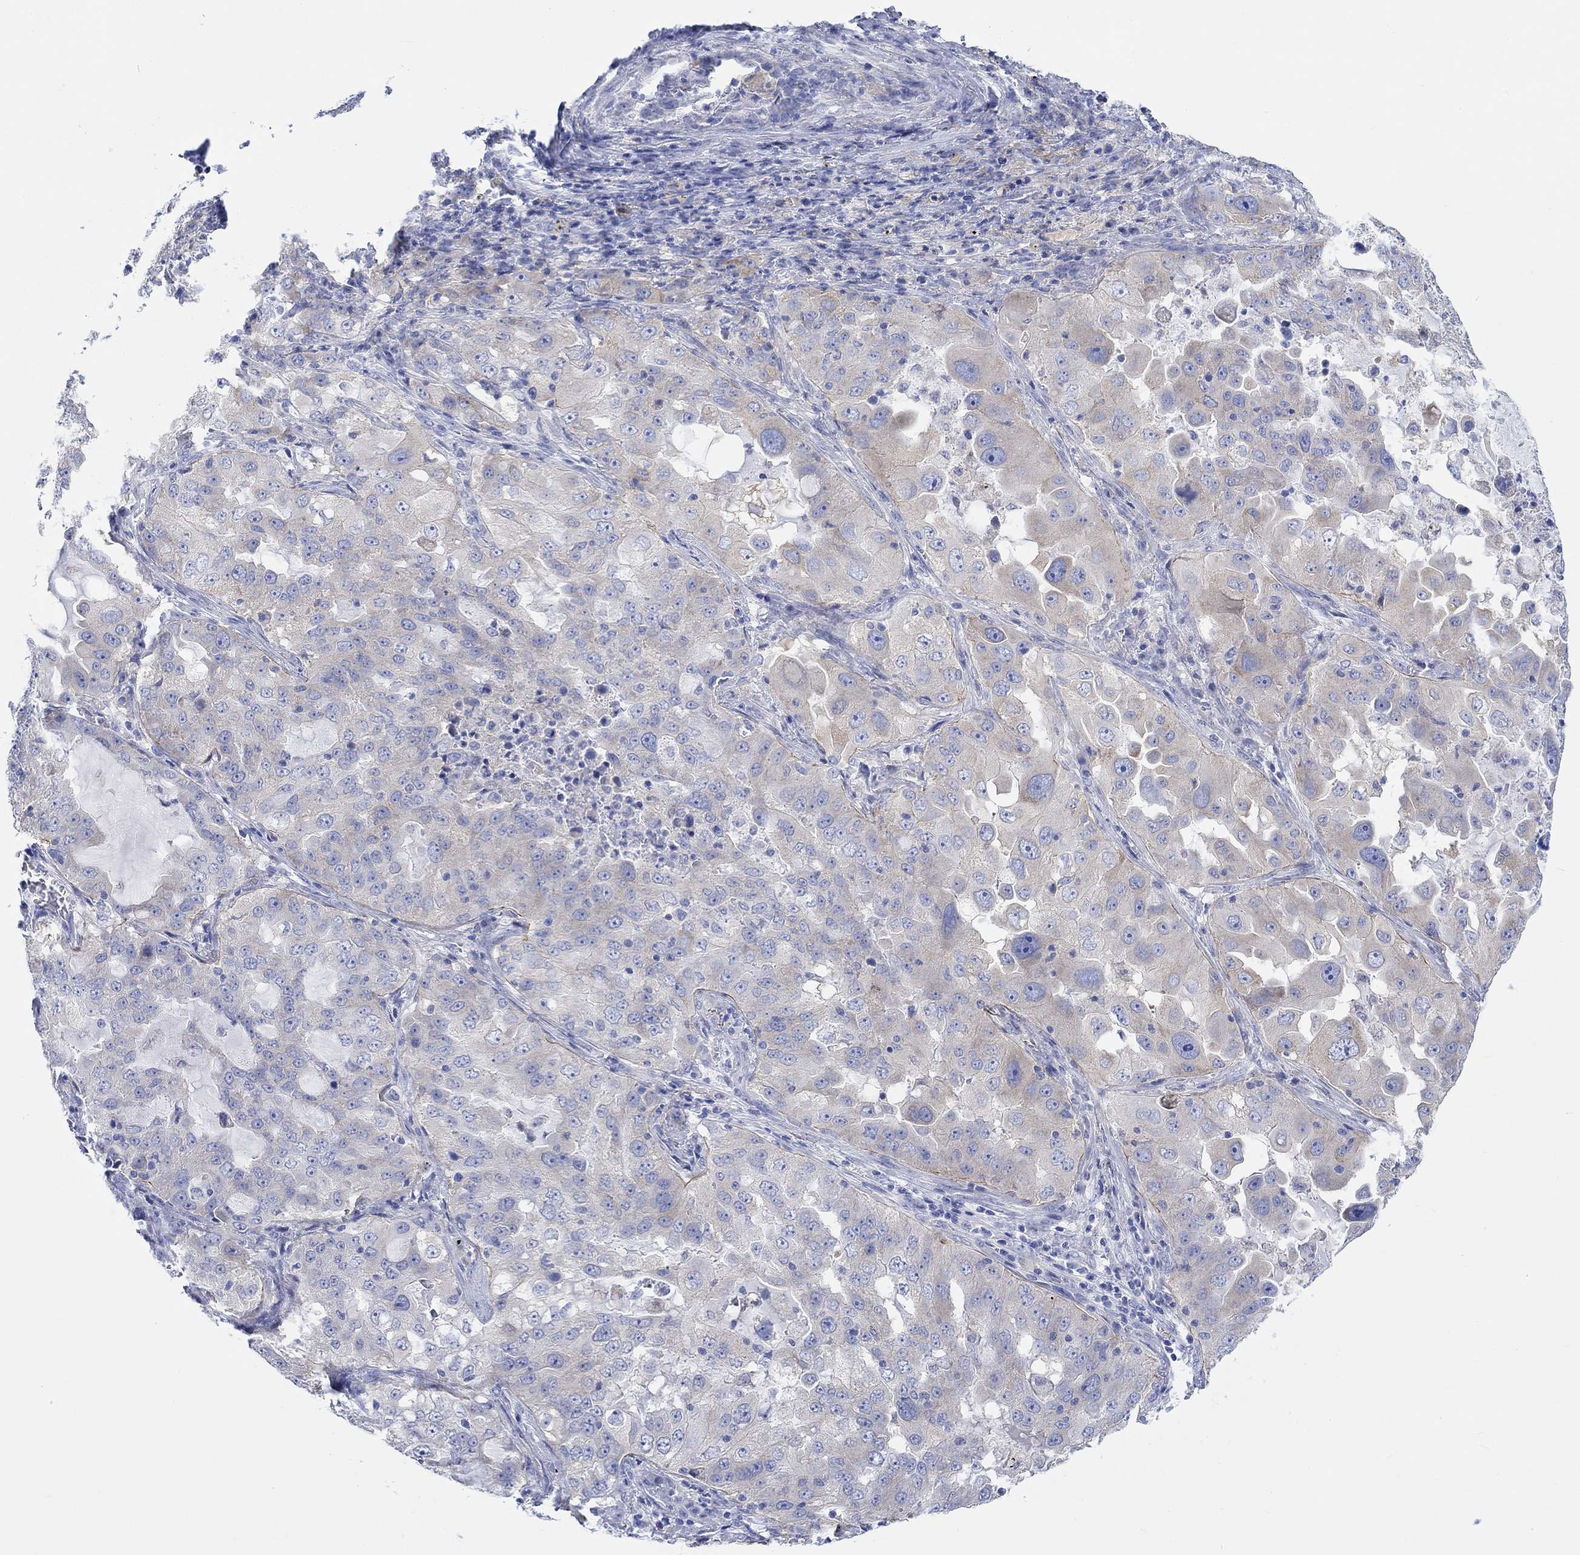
{"staining": {"intensity": "negative", "quantity": "none", "location": "none"}, "tissue": "lung cancer", "cell_type": "Tumor cells", "image_type": "cancer", "snomed": [{"axis": "morphology", "description": "Adenocarcinoma, NOS"}, {"axis": "topography", "description": "Lung"}], "caption": "An immunohistochemistry micrograph of lung cancer (adenocarcinoma) is shown. There is no staining in tumor cells of lung cancer (adenocarcinoma).", "gene": "REEP6", "patient": {"sex": "female", "age": 61}}